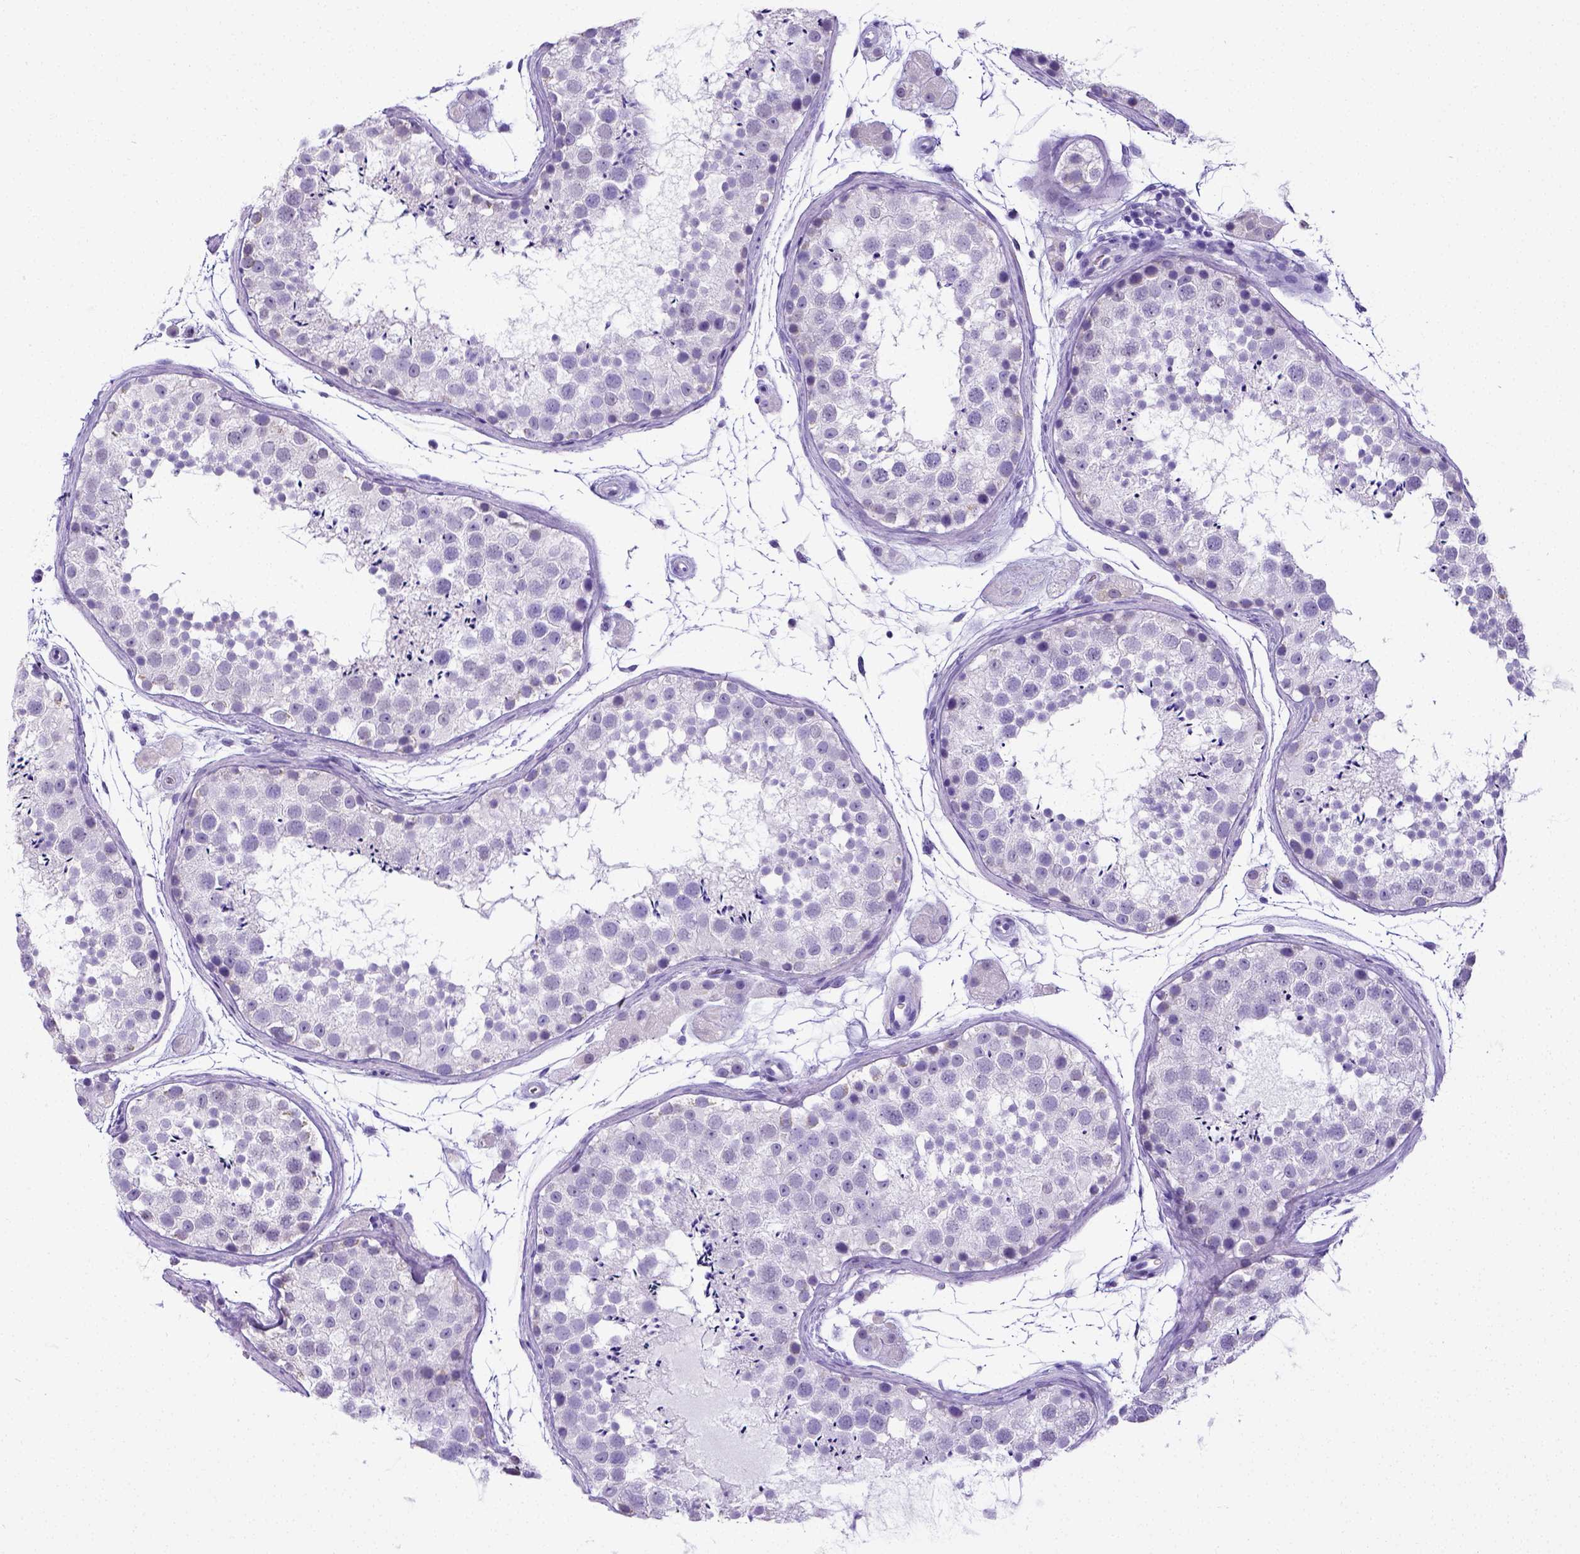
{"staining": {"intensity": "negative", "quantity": "none", "location": "none"}, "tissue": "testis", "cell_type": "Cells in seminiferous ducts", "image_type": "normal", "snomed": [{"axis": "morphology", "description": "Normal tissue, NOS"}, {"axis": "topography", "description": "Testis"}], "caption": "Protein analysis of normal testis displays no significant positivity in cells in seminiferous ducts.", "gene": "SATB2", "patient": {"sex": "male", "age": 41}}